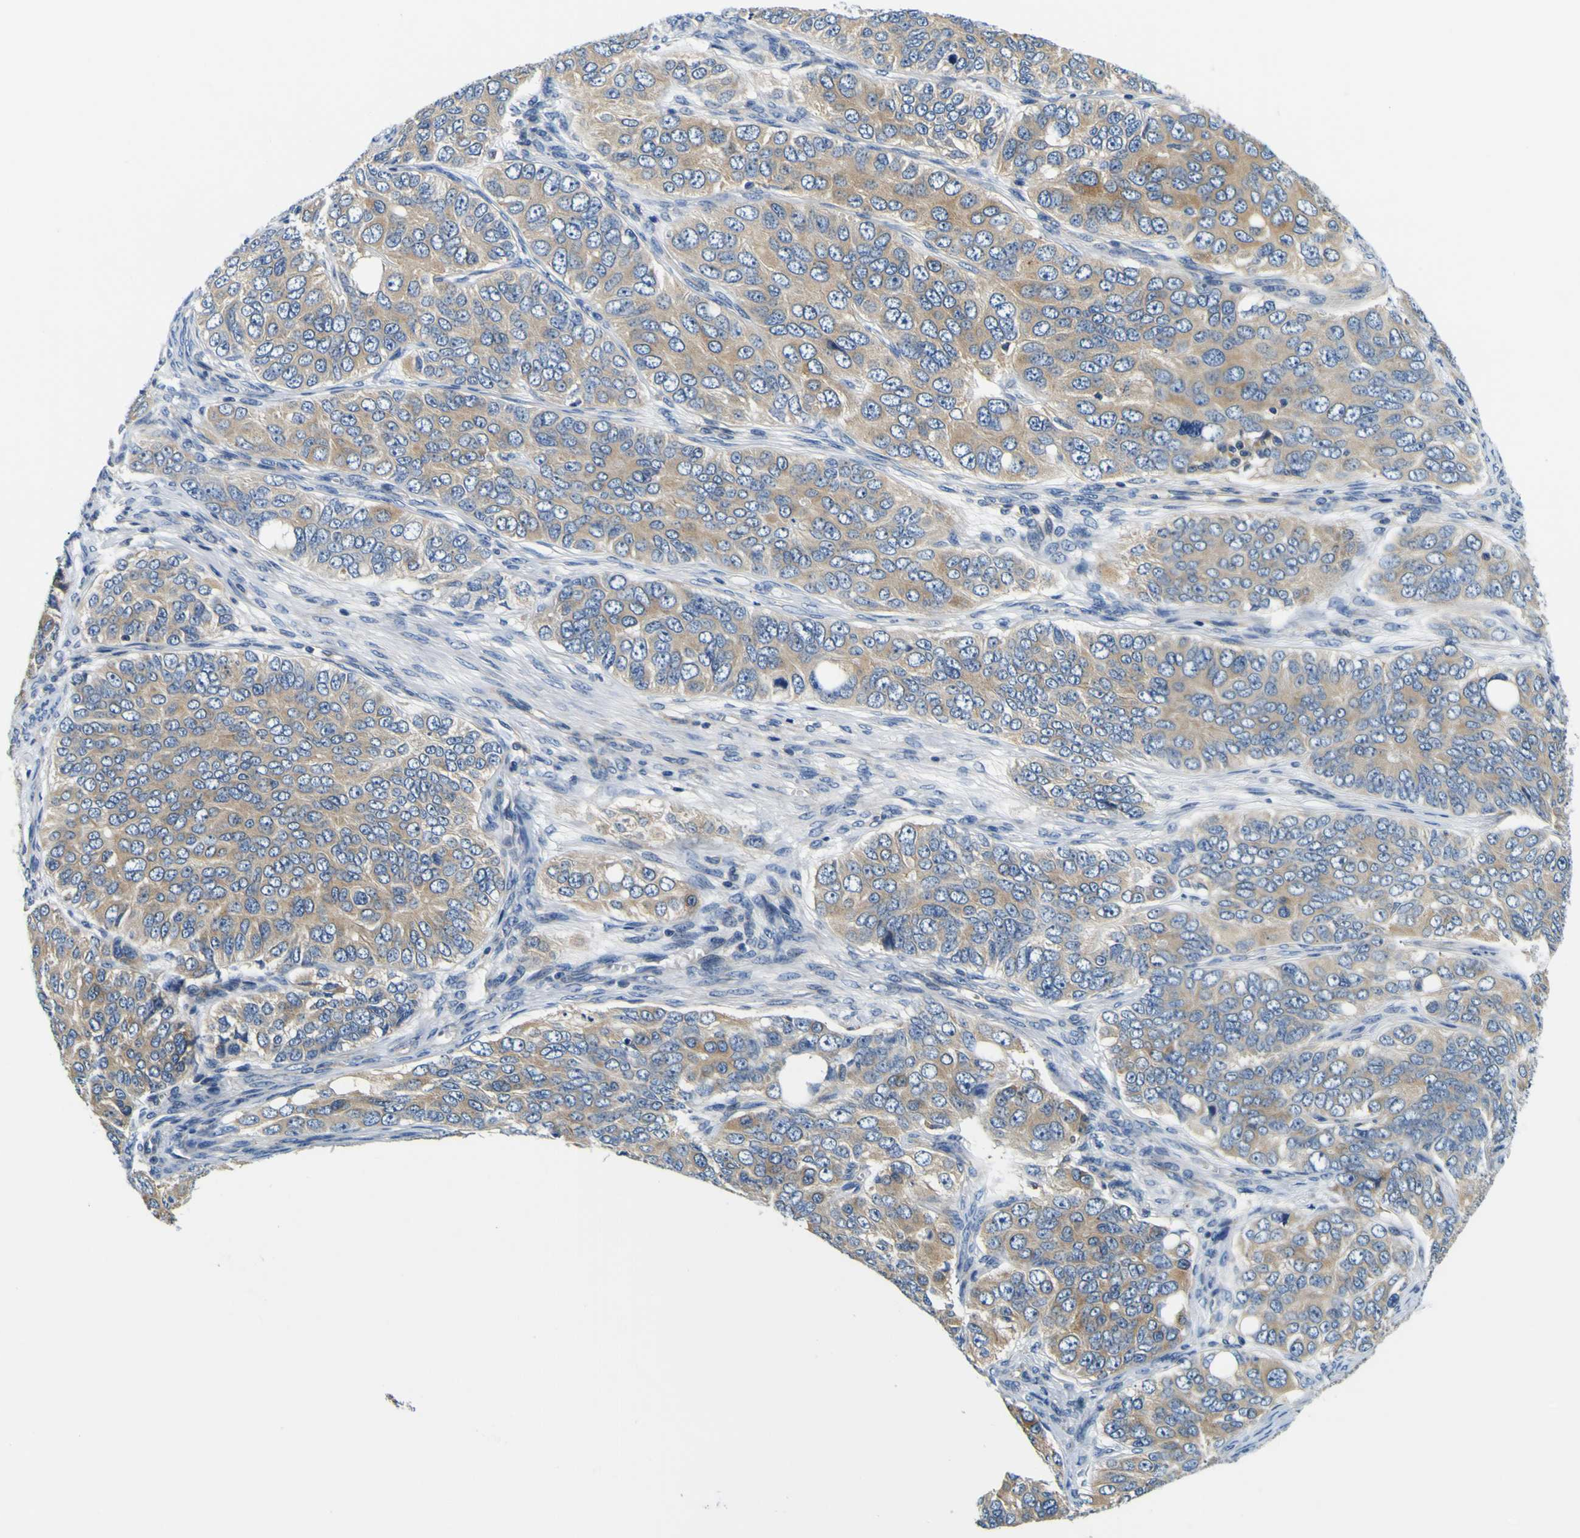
{"staining": {"intensity": "moderate", "quantity": "25%-75%", "location": "cytoplasmic/membranous"}, "tissue": "ovarian cancer", "cell_type": "Tumor cells", "image_type": "cancer", "snomed": [{"axis": "morphology", "description": "Carcinoma, endometroid"}, {"axis": "topography", "description": "Ovary"}], "caption": "Ovarian cancer stained with a protein marker exhibits moderate staining in tumor cells.", "gene": "CLSTN1", "patient": {"sex": "female", "age": 51}}